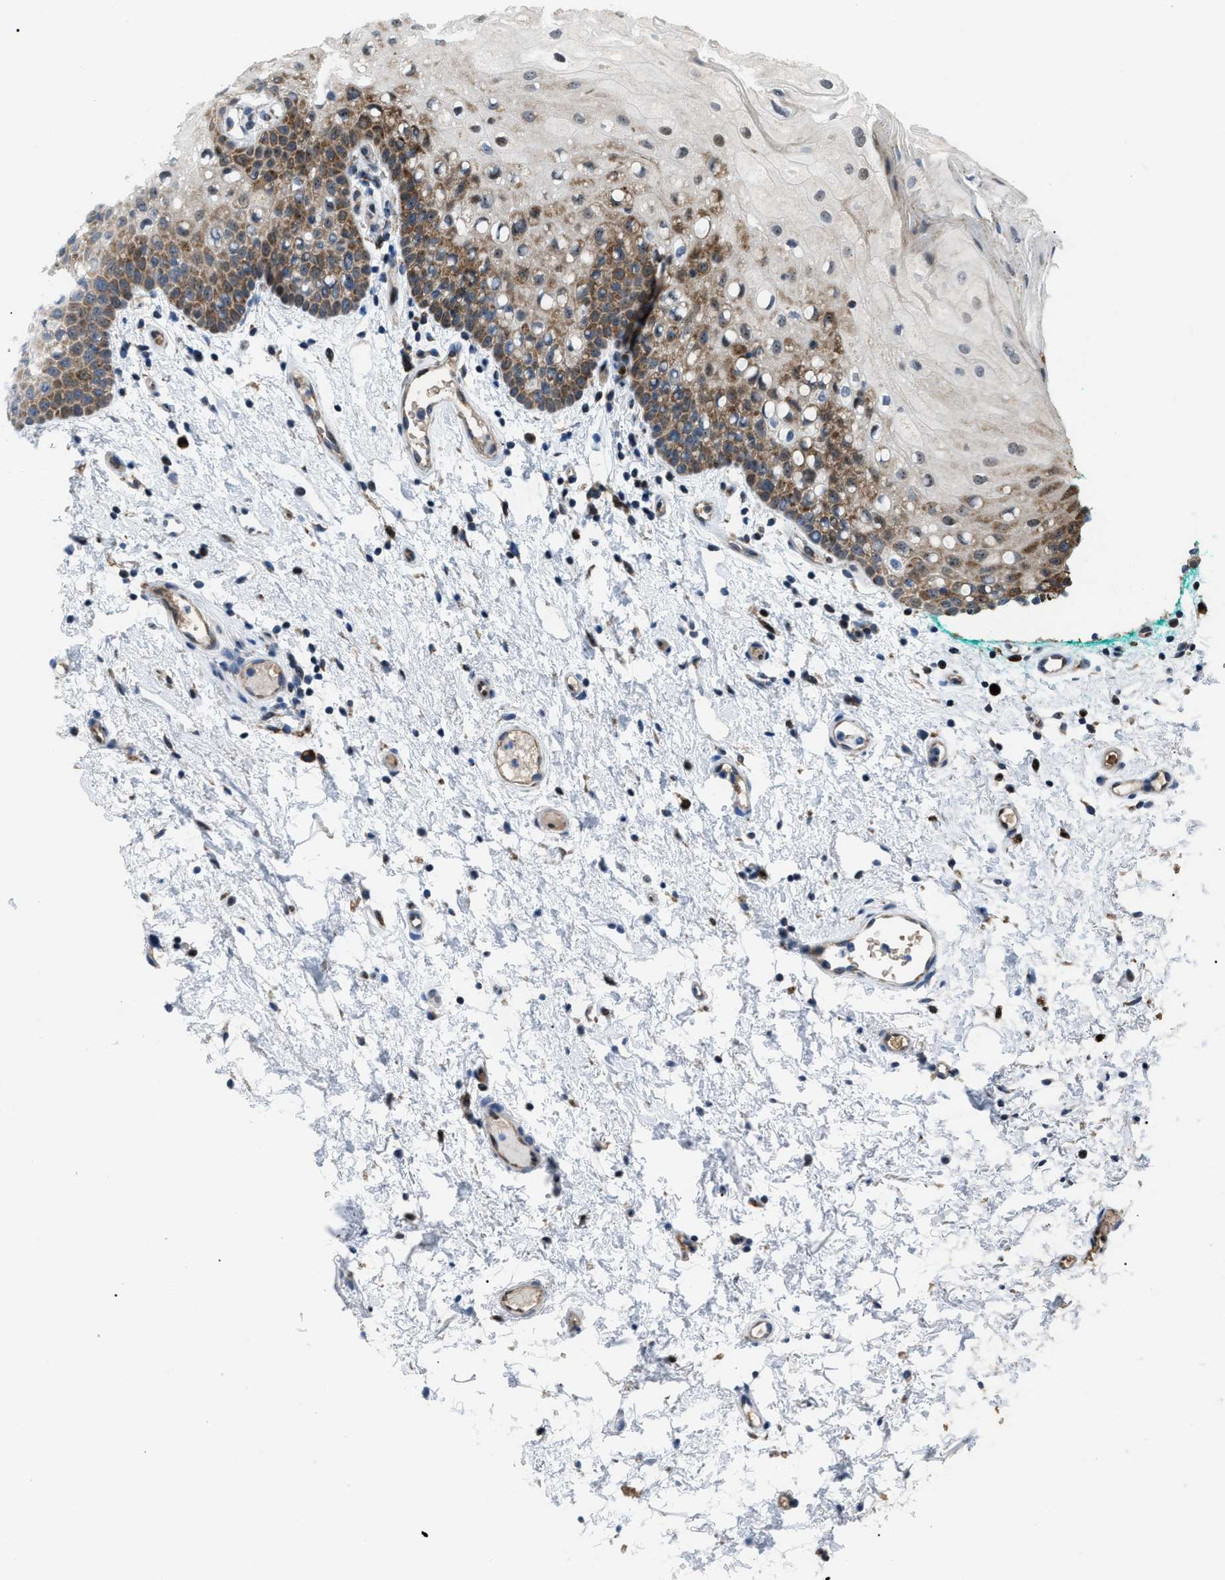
{"staining": {"intensity": "moderate", "quantity": "25%-75%", "location": "cytoplasmic/membranous"}, "tissue": "oral mucosa", "cell_type": "Squamous epithelial cells", "image_type": "normal", "snomed": [{"axis": "morphology", "description": "Normal tissue, NOS"}, {"axis": "morphology", "description": "Squamous cell carcinoma, NOS"}, {"axis": "topography", "description": "Oral tissue"}, {"axis": "topography", "description": "Salivary gland"}, {"axis": "topography", "description": "Head-Neck"}], "caption": "There is medium levels of moderate cytoplasmic/membranous staining in squamous epithelial cells of benign oral mucosa, as demonstrated by immunohistochemical staining (brown color).", "gene": "AGO2", "patient": {"sex": "female", "age": 62}}